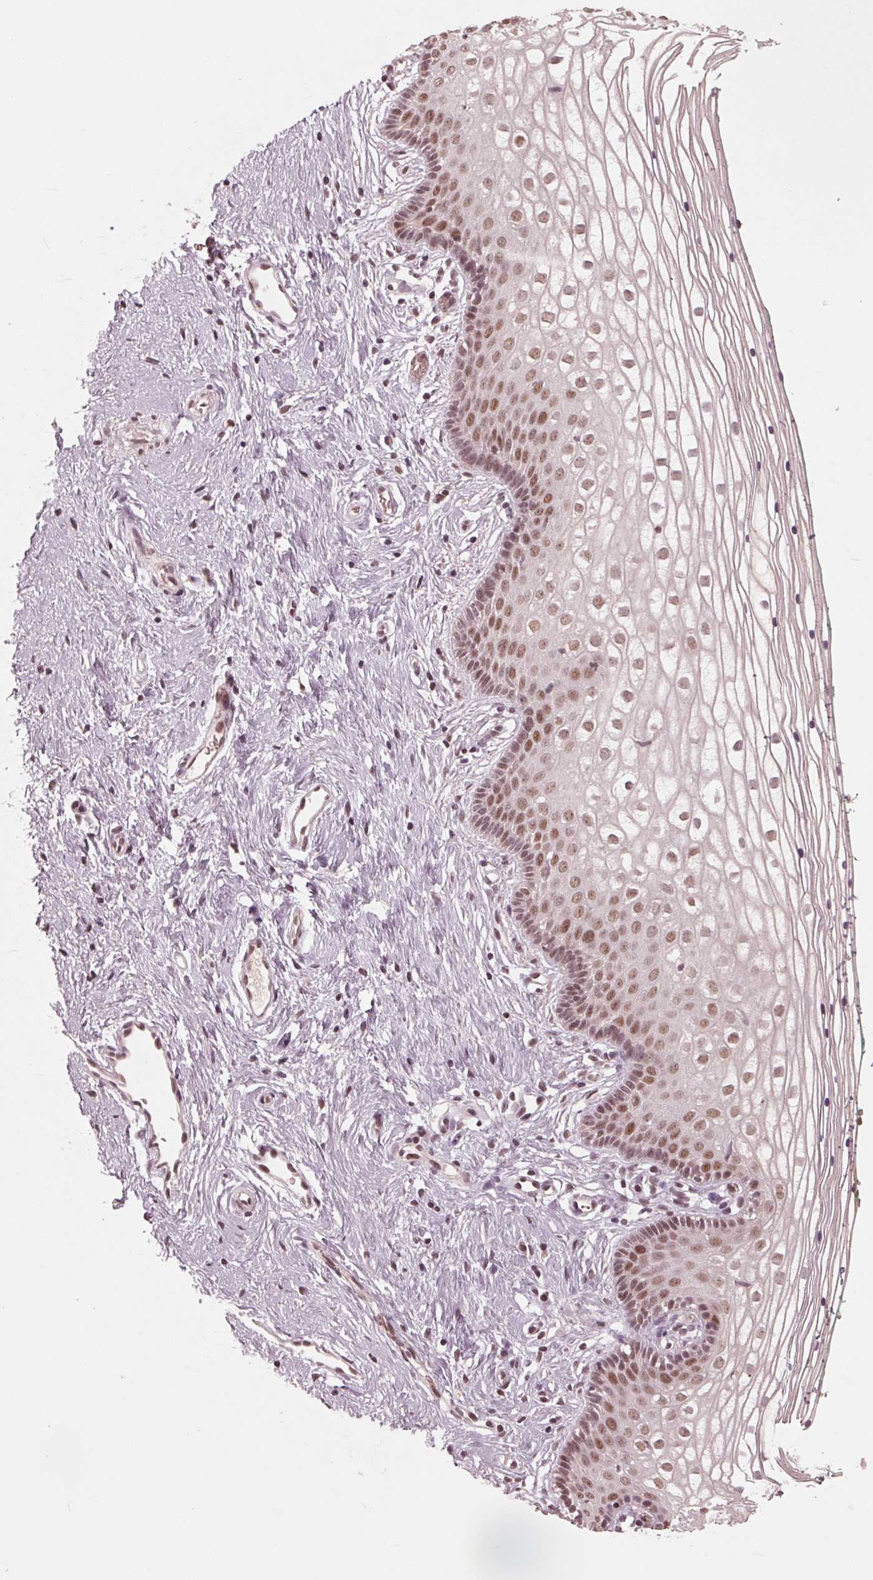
{"staining": {"intensity": "moderate", "quantity": "25%-75%", "location": "nuclear"}, "tissue": "vagina", "cell_type": "Squamous epithelial cells", "image_type": "normal", "snomed": [{"axis": "morphology", "description": "Normal tissue, NOS"}, {"axis": "topography", "description": "Vagina"}], "caption": "The photomicrograph demonstrates a brown stain indicating the presence of a protein in the nuclear of squamous epithelial cells in vagina.", "gene": "HIRIP3", "patient": {"sex": "female", "age": 36}}